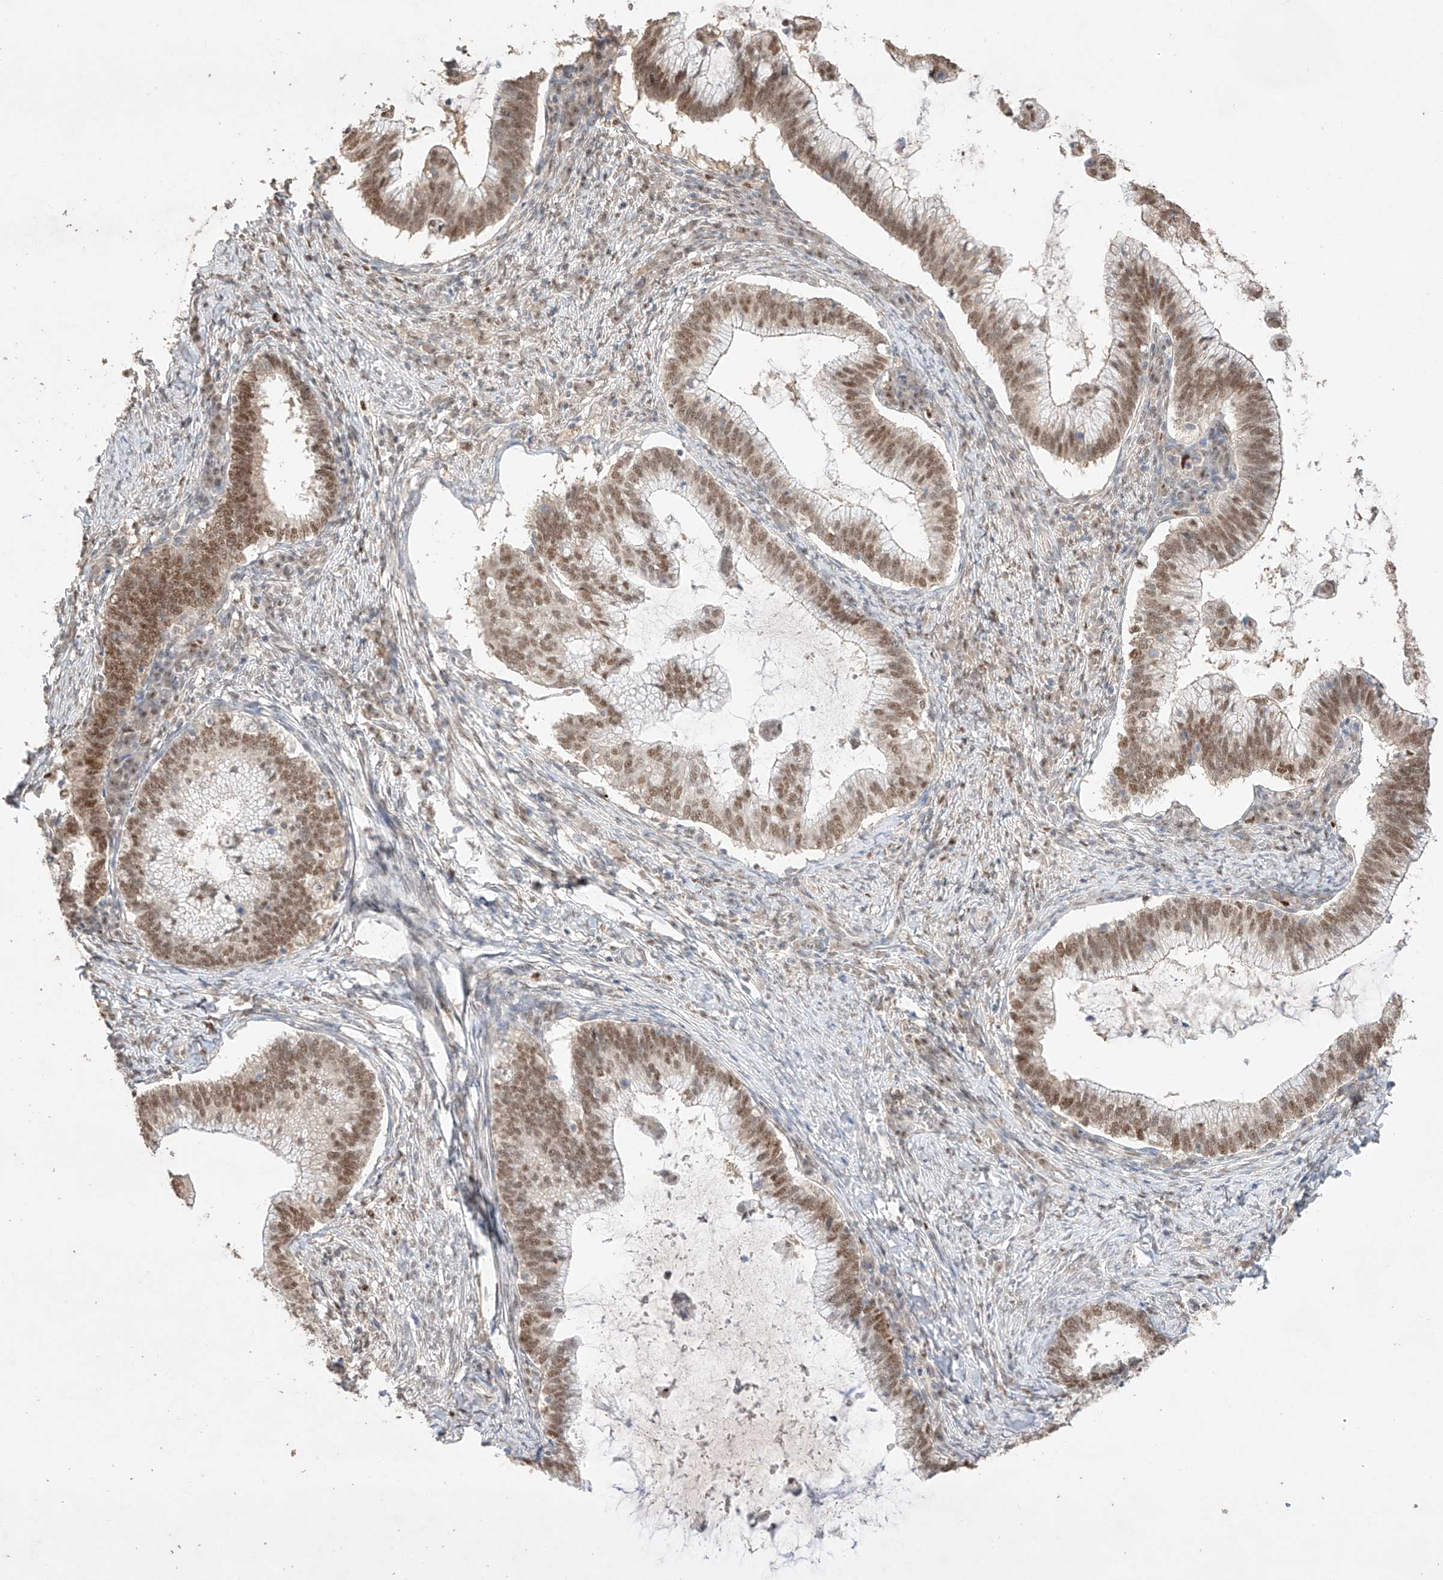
{"staining": {"intensity": "moderate", "quantity": ">75%", "location": "nuclear"}, "tissue": "cervical cancer", "cell_type": "Tumor cells", "image_type": "cancer", "snomed": [{"axis": "morphology", "description": "Adenocarcinoma, NOS"}, {"axis": "topography", "description": "Cervix"}], "caption": "Human cervical cancer stained for a protein (brown) displays moderate nuclear positive expression in approximately >75% of tumor cells.", "gene": "APIP", "patient": {"sex": "female", "age": 36}}